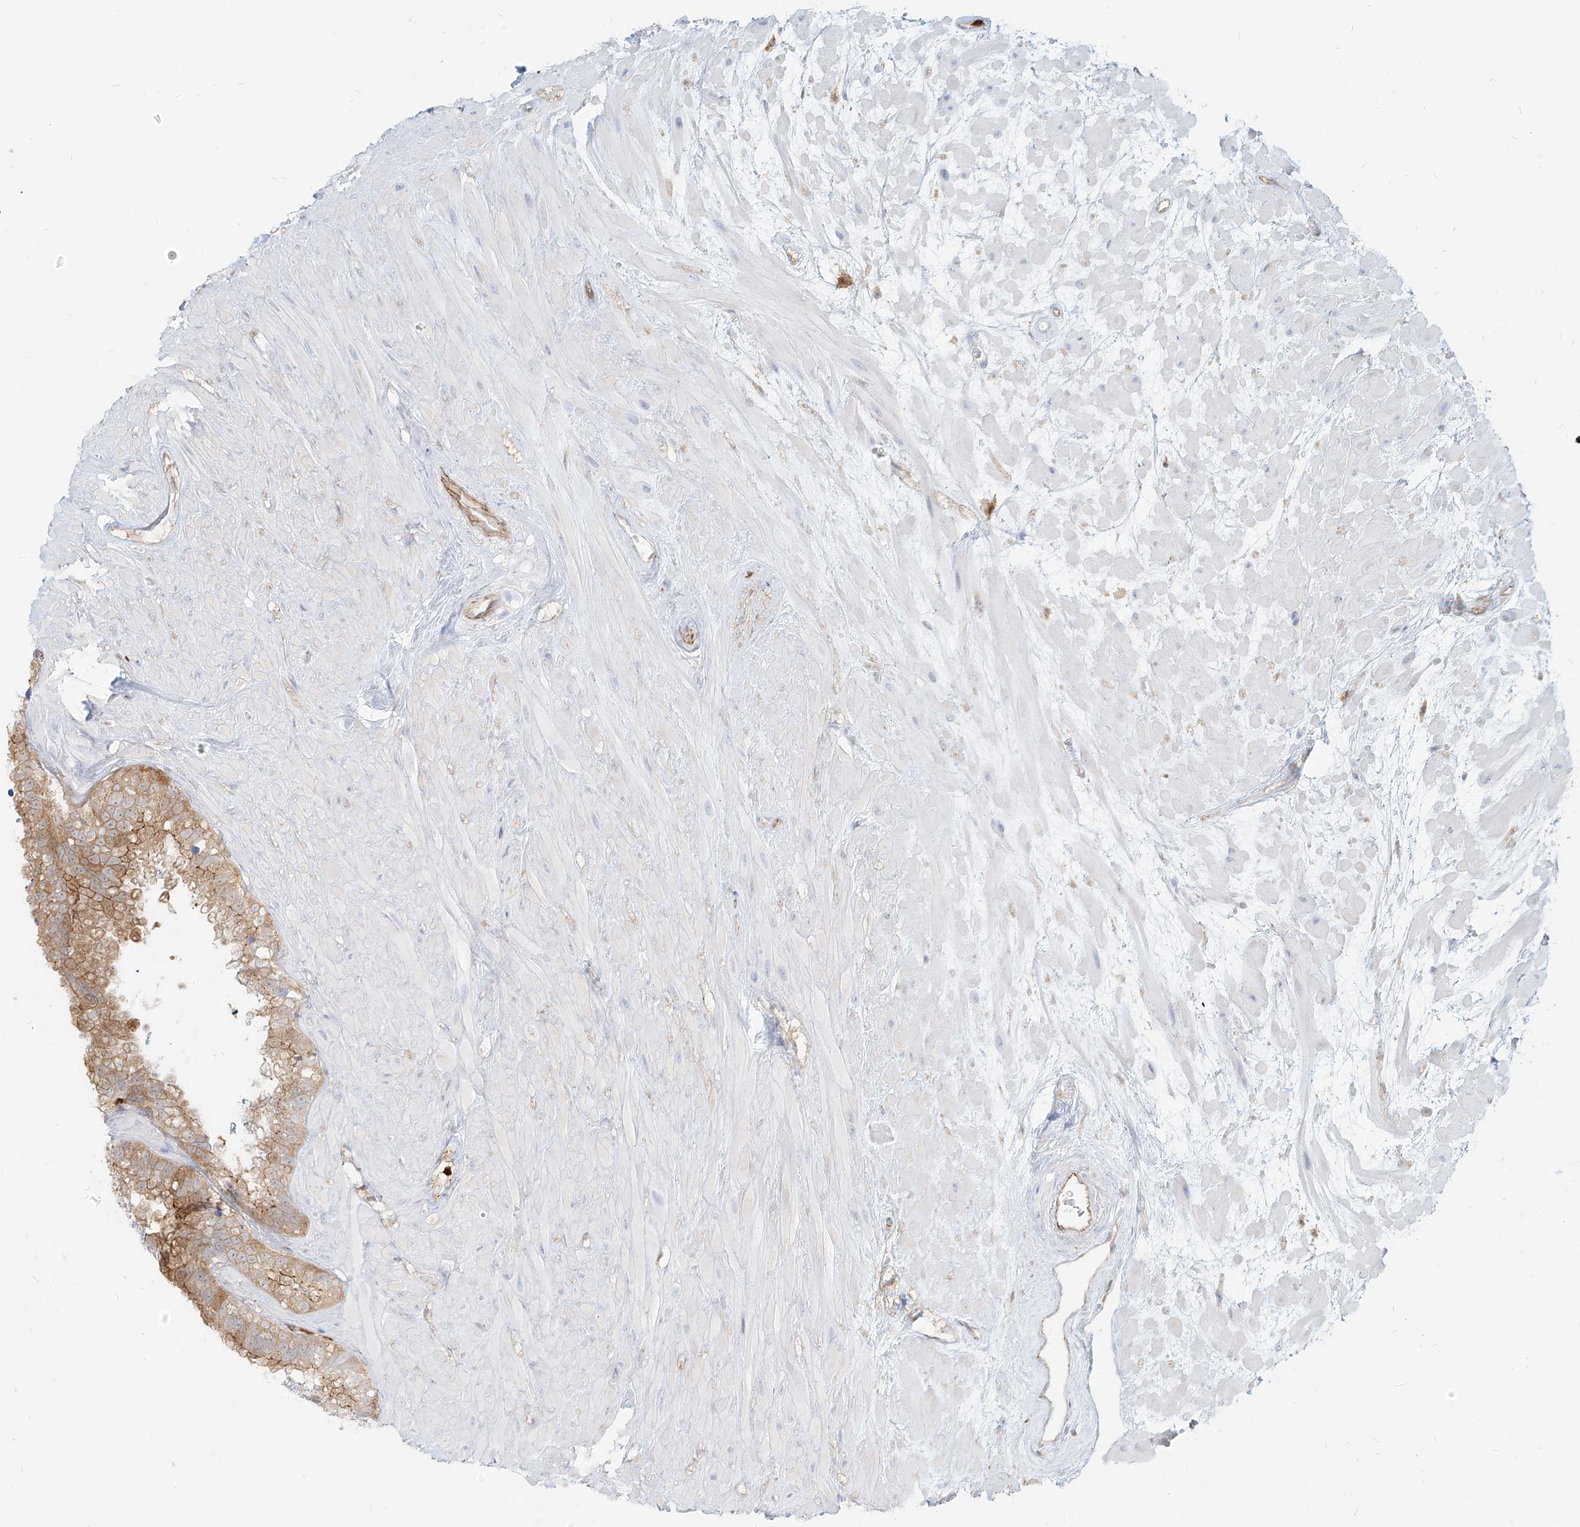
{"staining": {"intensity": "moderate", "quantity": "25%-75%", "location": "cytoplasmic/membranous"}, "tissue": "seminal vesicle", "cell_type": "Glandular cells", "image_type": "normal", "snomed": [{"axis": "morphology", "description": "Normal tissue, NOS"}, {"axis": "topography", "description": "Seminal veicle"}], "caption": "Unremarkable seminal vesicle demonstrates moderate cytoplasmic/membranous positivity in approximately 25%-75% of glandular cells The protein is shown in brown color, while the nuclei are stained blue..", "gene": "PGD", "patient": {"sex": "male", "age": 80}}